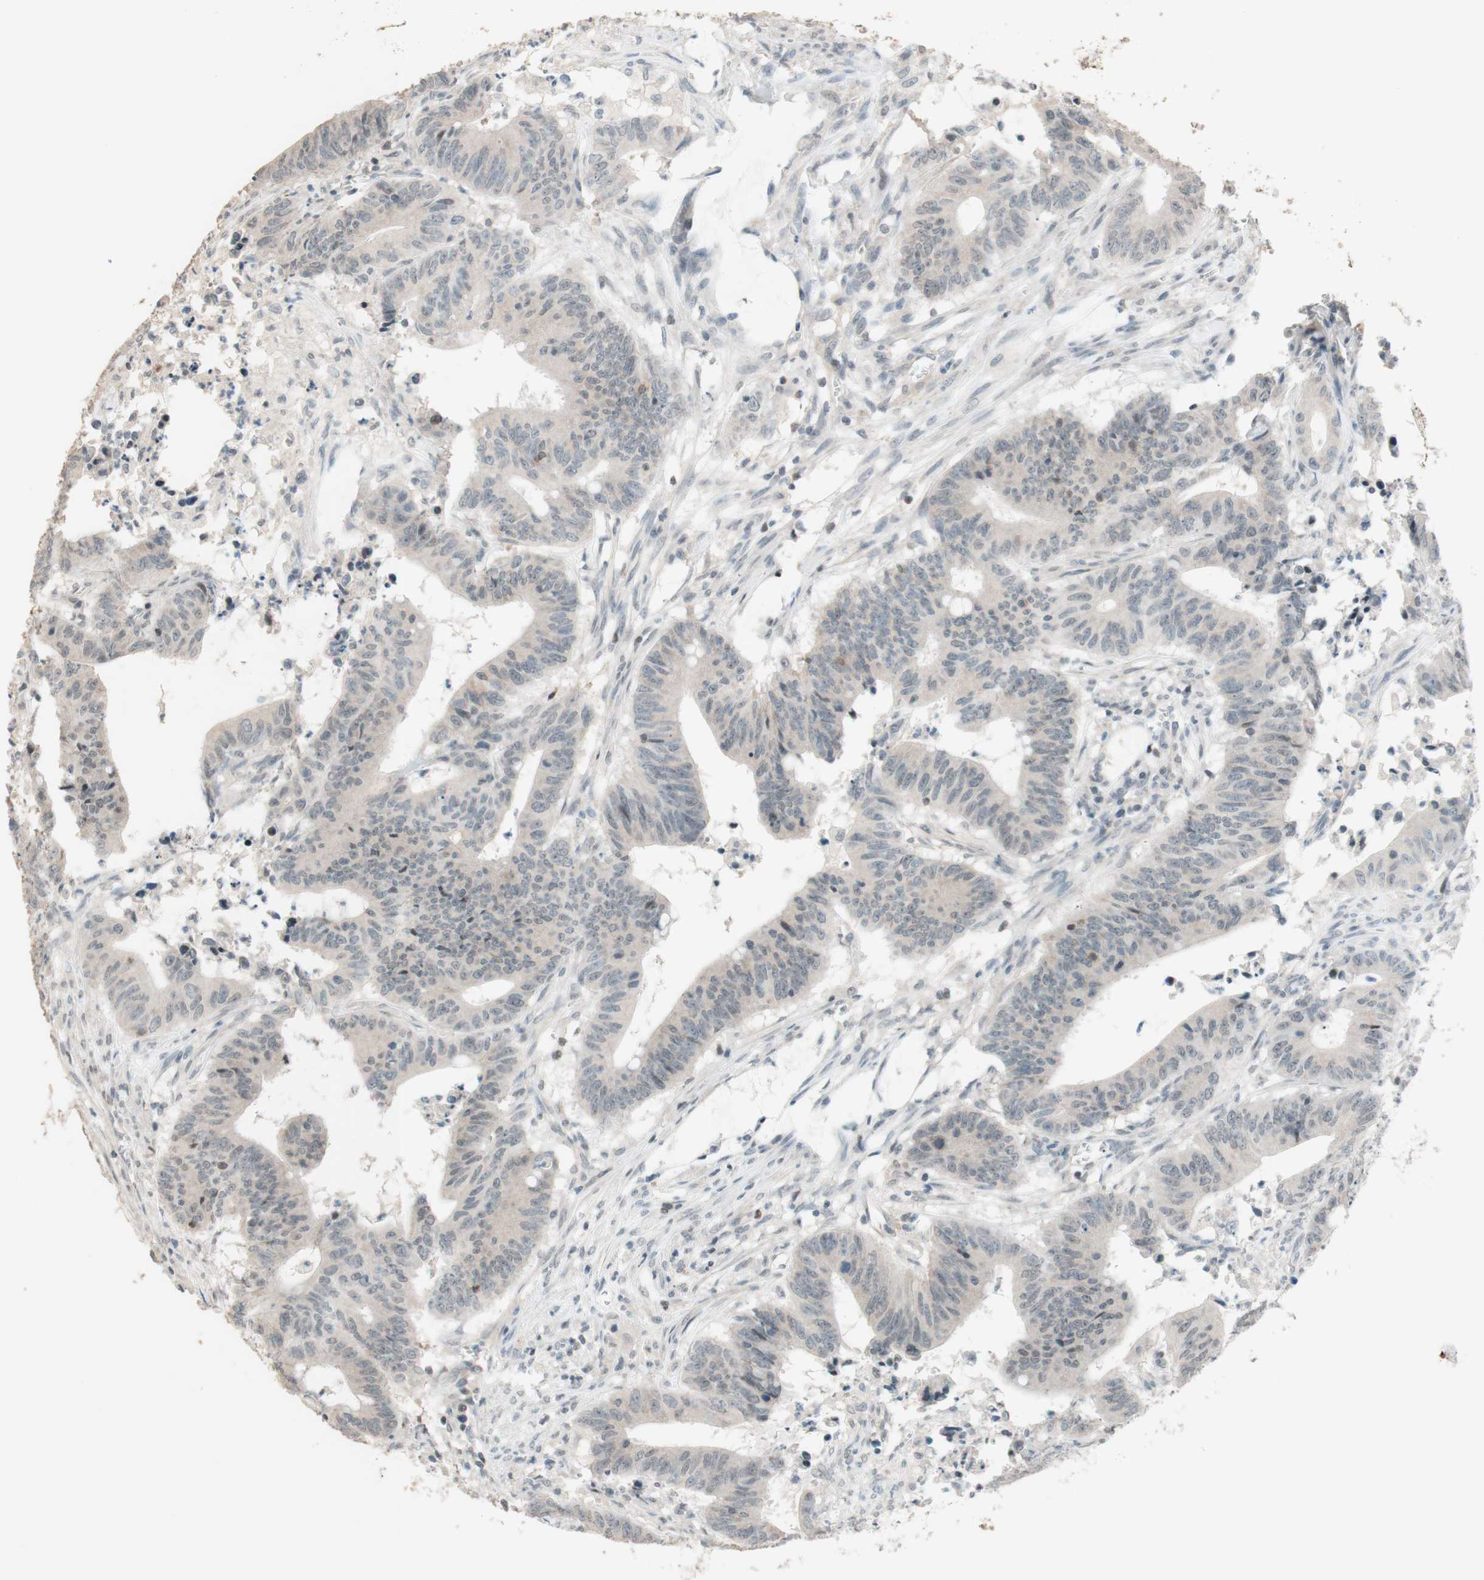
{"staining": {"intensity": "weak", "quantity": "<25%", "location": "cytoplasmic/membranous,nuclear"}, "tissue": "colorectal cancer", "cell_type": "Tumor cells", "image_type": "cancer", "snomed": [{"axis": "morphology", "description": "Adenocarcinoma, NOS"}, {"axis": "topography", "description": "Colon"}], "caption": "A high-resolution histopathology image shows immunohistochemistry staining of colorectal cancer, which demonstrates no significant expression in tumor cells. (Immunohistochemistry (ihc), brightfield microscopy, high magnification).", "gene": "JPH1", "patient": {"sex": "male", "age": 45}}